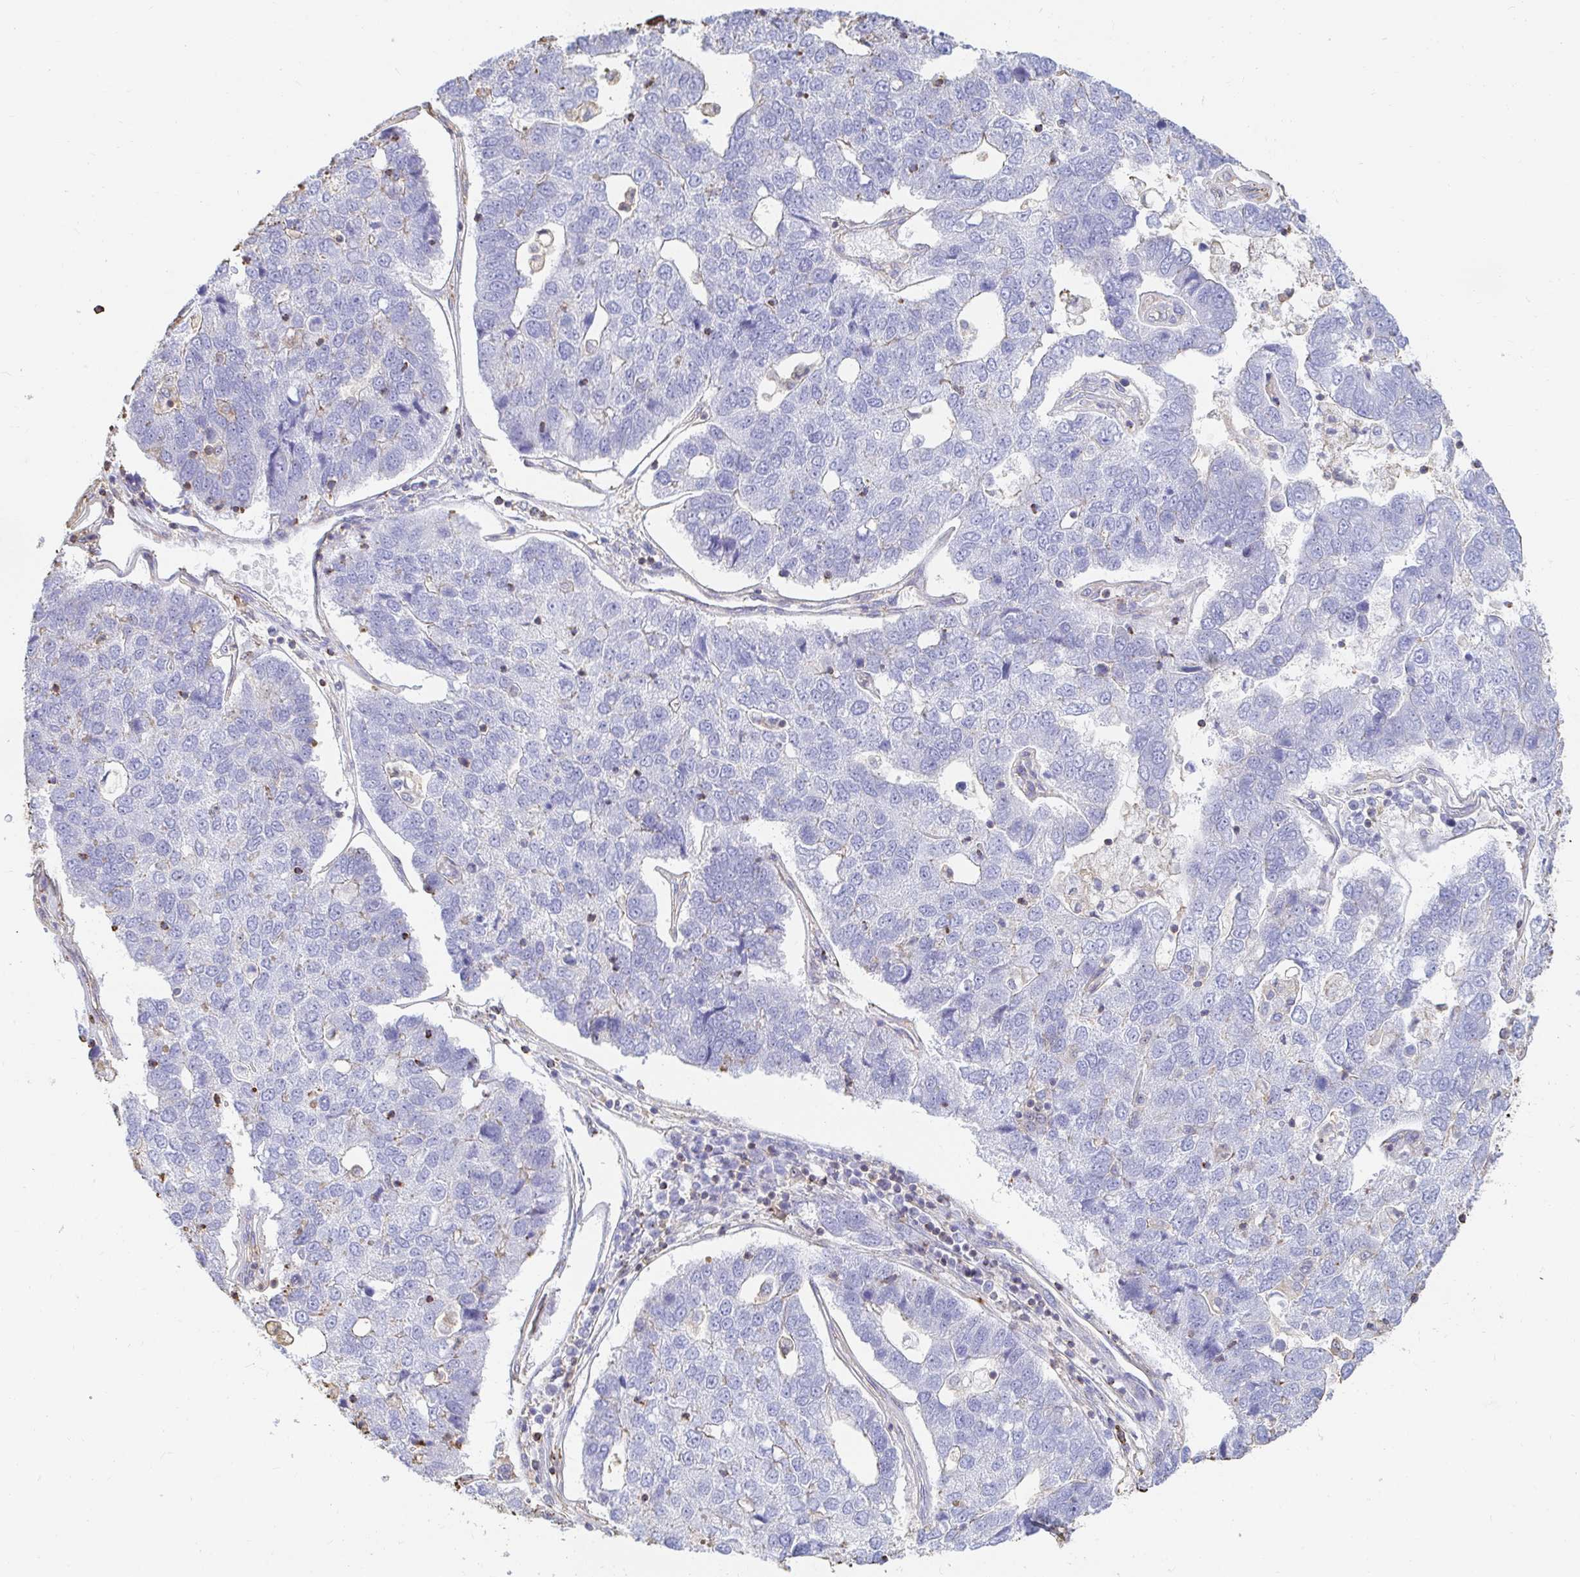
{"staining": {"intensity": "negative", "quantity": "none", "location": "none"}, "tissue": "pancreatic cancer", "cell_type": "Tumor cells", "image_type": "cancer", "snomed": [{"axis": "morphology", "description": "Adenocarcinoma, NOS"}, {"axis": "topography", "description": "Pancreas"}], "caption": "Immunohistochemistry image of human adenocarcinoma (pancreatic) stained for a protein (brown), which reveals no staining in tumor cells. (DAB immunohistochemistry visualized using brightfield microscopy, high magnification).", "gene": "PTPN14", "patient": {"sex": "female", "age": 61}}